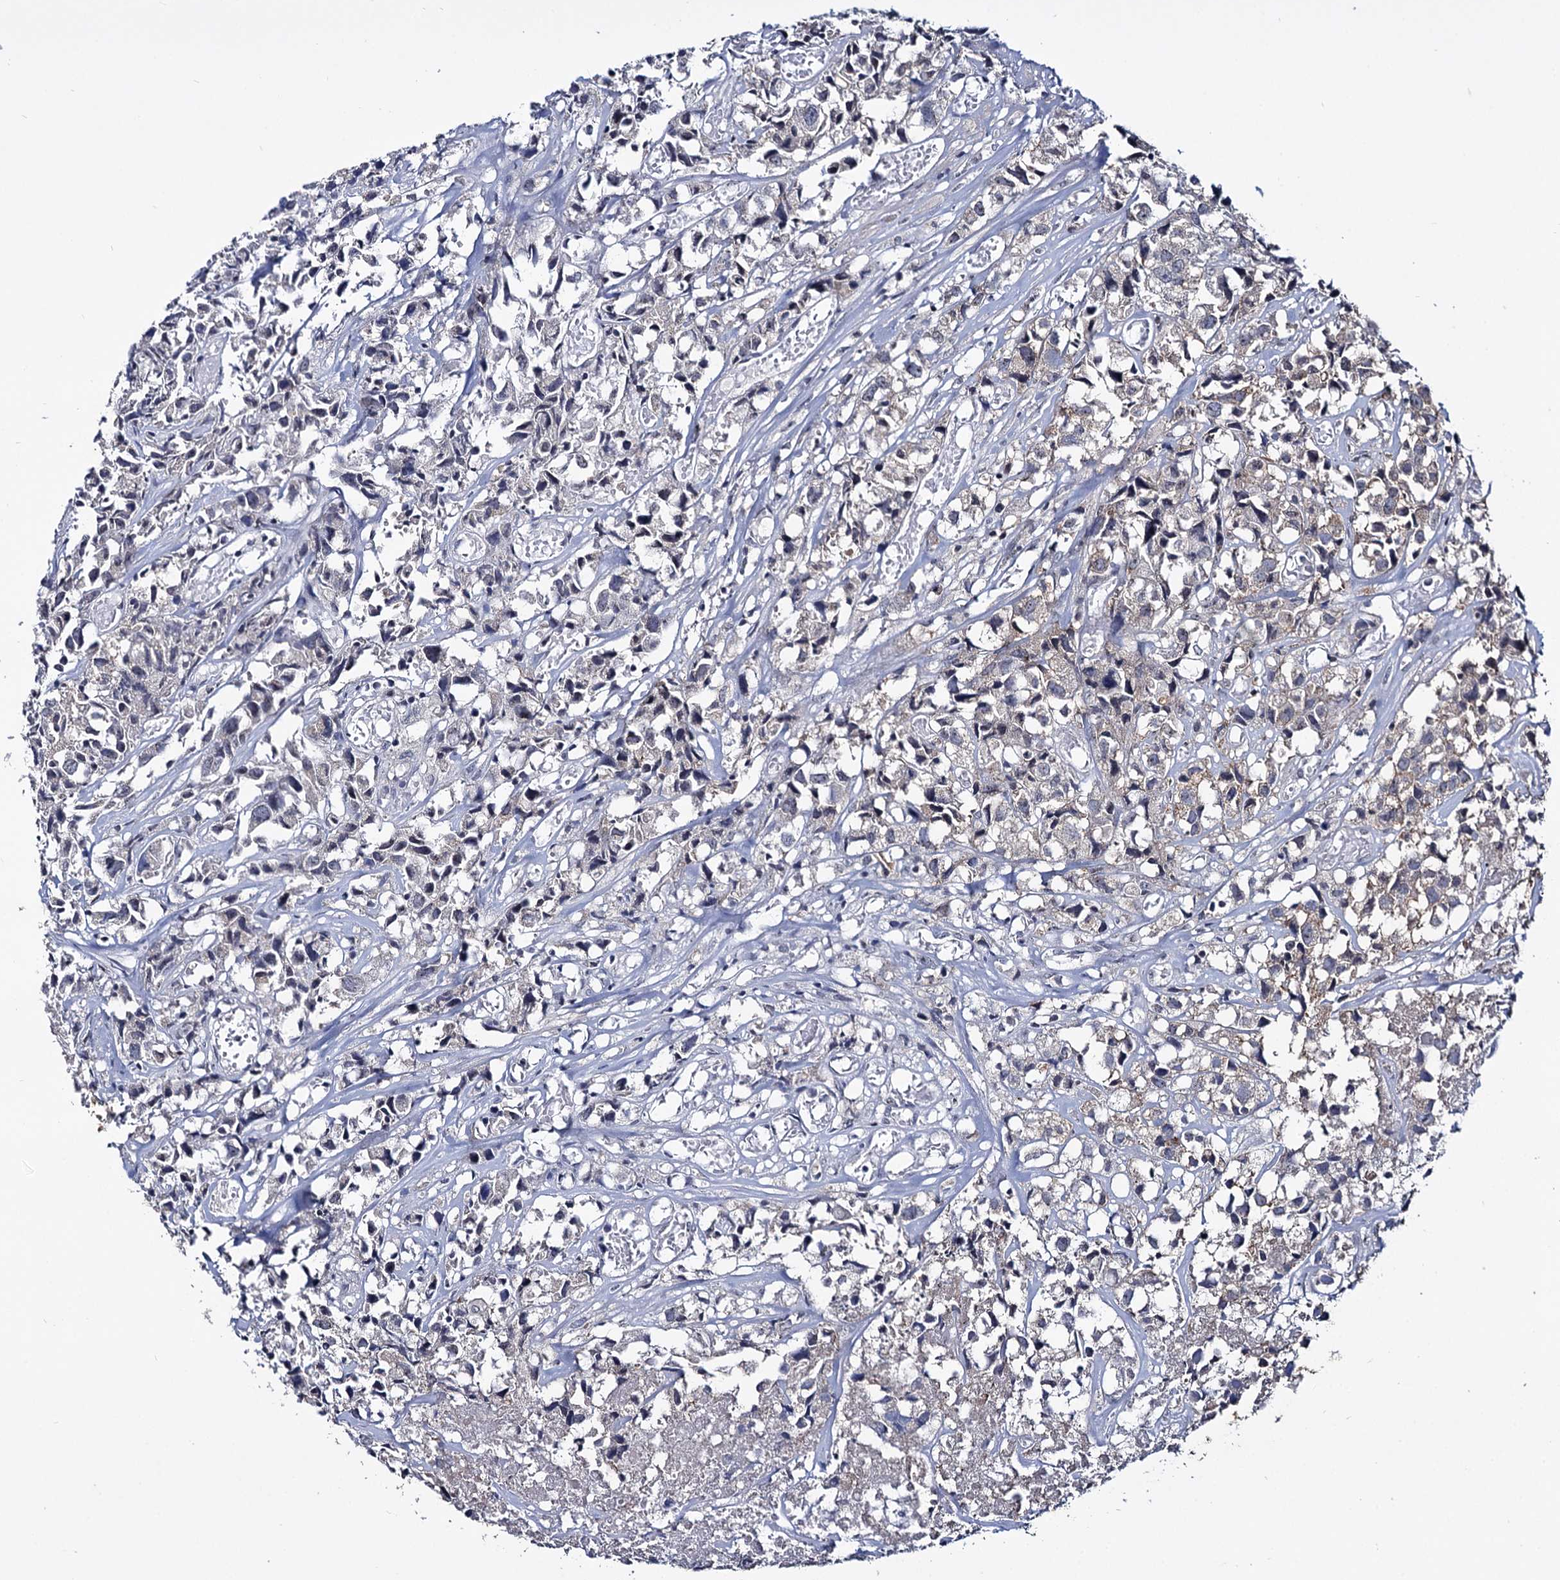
{"staining": {"intensity": "negative", "quantity": "none", "location": "none"}, "tissue": "urothelial cancer", "cell_type": "Tumor cells", "image_type": "cancer", "snomed": [{"axis": "morphology", "description": "Urothelial carcinoma, High grade"}, {"axis": "topography", "description": "Urinary bladder"}], "caption": "The immunohistochemistry micrograph has no significant expression in tumor cells of urothelial carcinoma (high-grade) tissue.", "gene": "SMCHD1", "patient": {"sex": "female", "age": 75}}